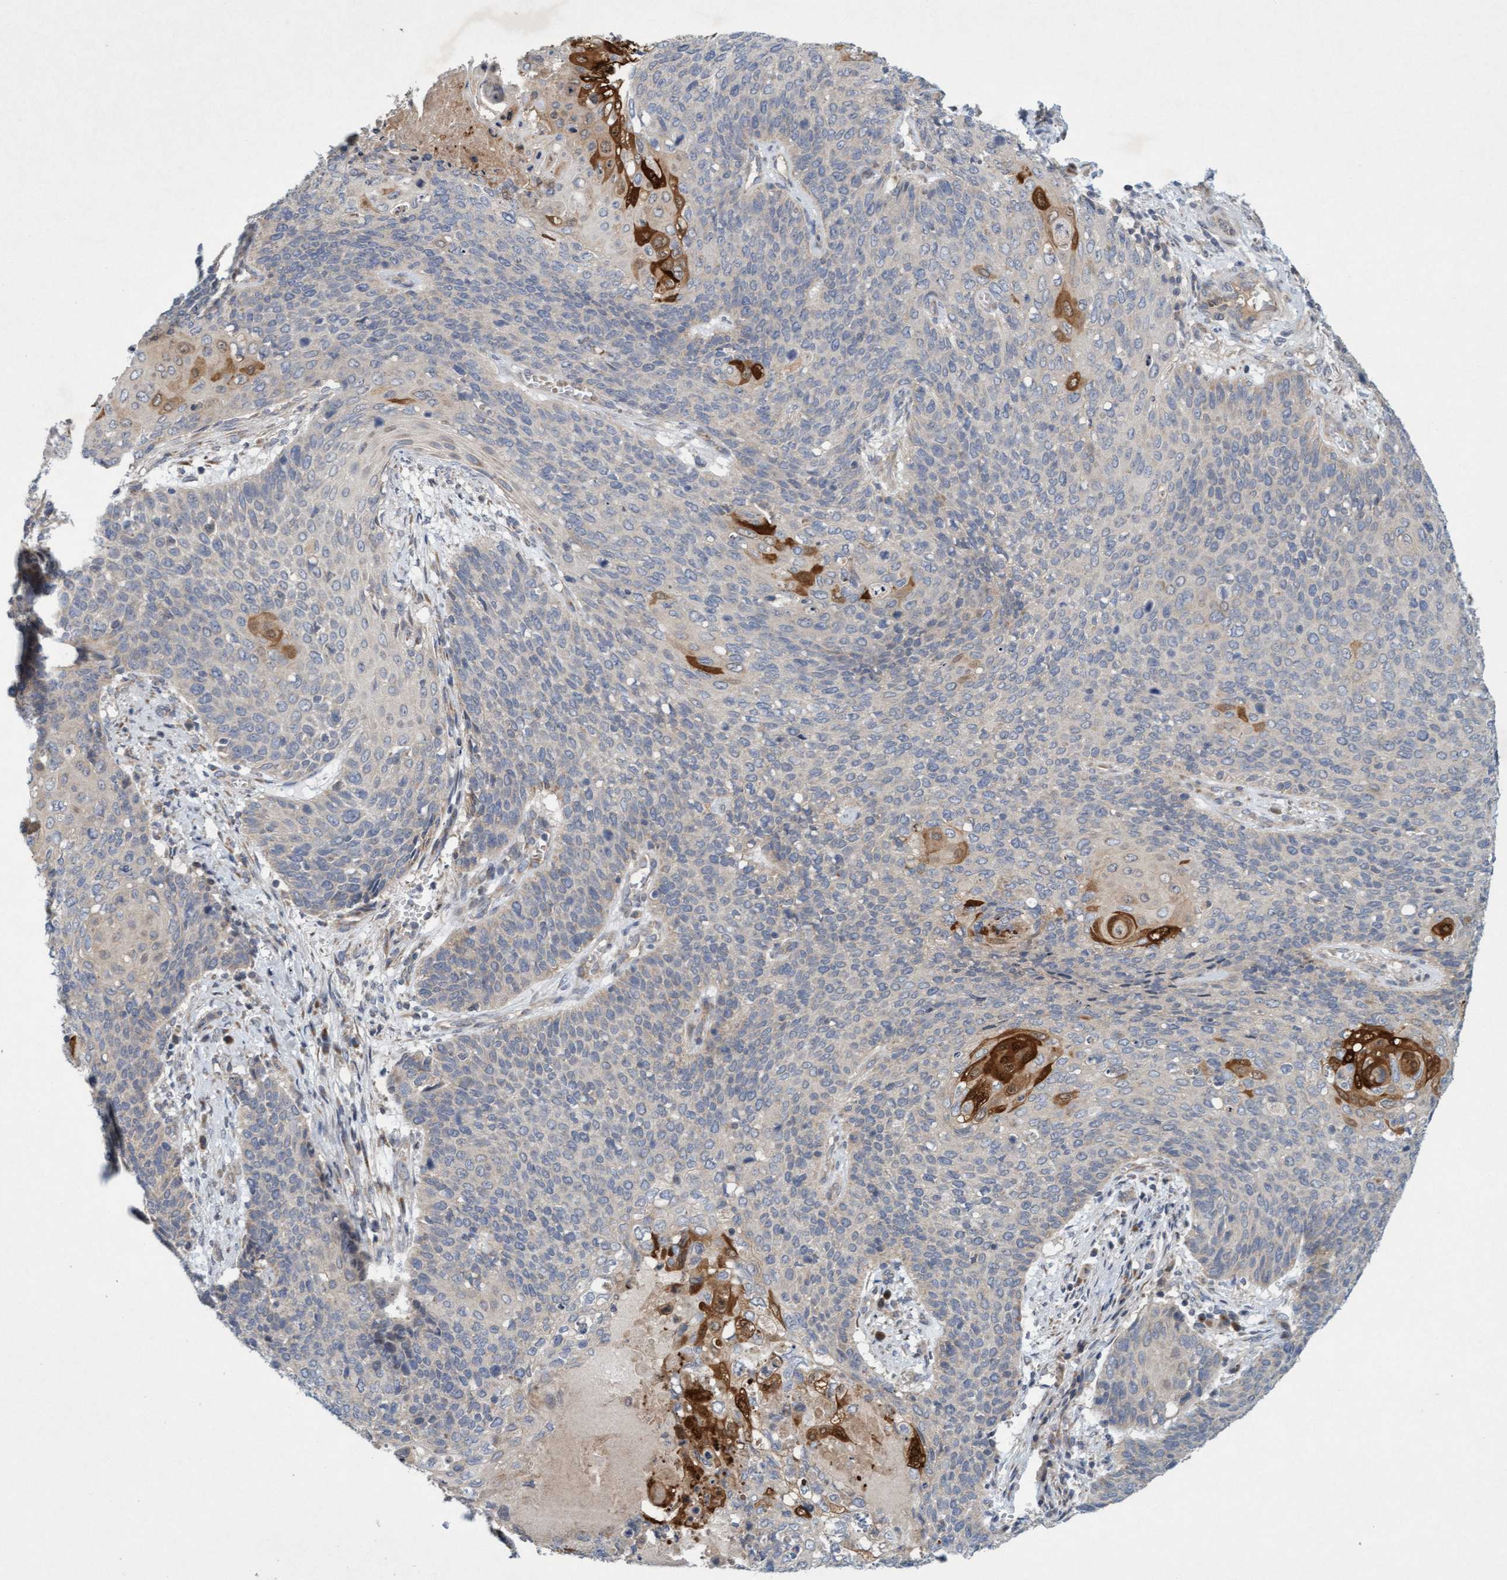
{"staining": {"intensity": "strong", "quantity": "<25%", "location": "cytoplasmic/membranous"}, "tissue": "cervical cancer", "cell_type": "Tumor cells", "image_type": "cancer", "snomed": [{"axis": "morphology", "description": "Squamous cell carcinoma, NOS"}, {"axis": "topography", "description": "Cervix"}], "caption": "A high-resolution micrograph shows immunohistochemistry staining of cervical cancer (squamous cell carcinoma), which displays strong cytoplasmic/membranous positivity in about <25% of tumor cells. Ihc stains the protein in brown and the nuclei are stained blue.", "gene": "DDHD2", "patient": {"sex": "female", "age": 39}}